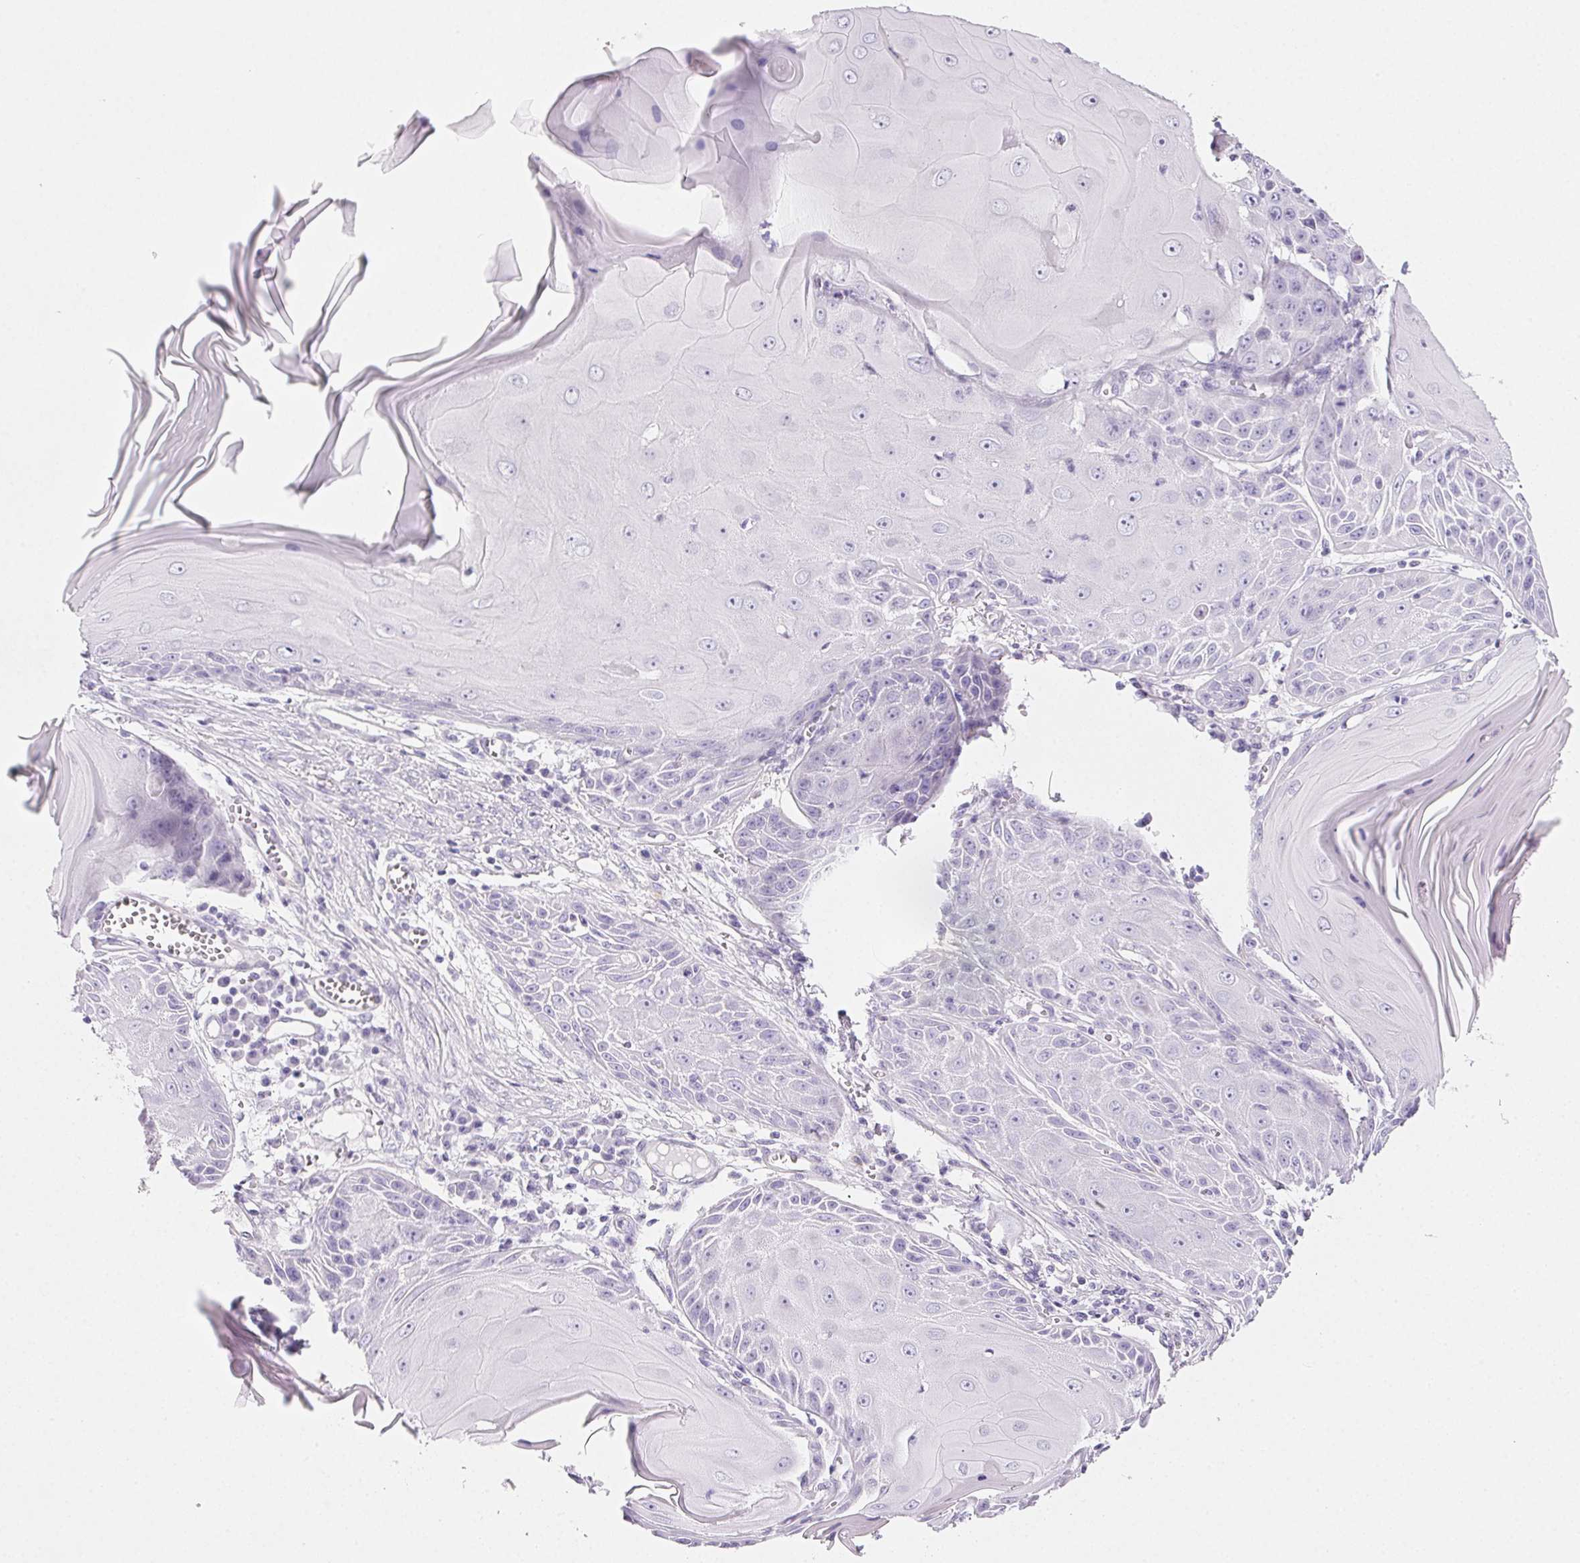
{"staining": {"intensity": "negative", "quantity": "none", "location": "none"}, "tissue": "skin cancer", "cell_type": "Tumor cells", "image_type": "cancer", "snomed": [{"axis": "morphology", "description": "Squamous cell carcinoma, NOS"}, {"axis": "topography", "description": "Skin"}, {"axis": "topography", "description": "Vulva"}], "caption": "Immunohistochemistry image of neoplastic tissue: skin squamous cell carcinoma stained with DAB exhibits no significant protein expression in tumor cells.", "gene": "PRSS3", "patient": {"sex": "female", "age": 85}}